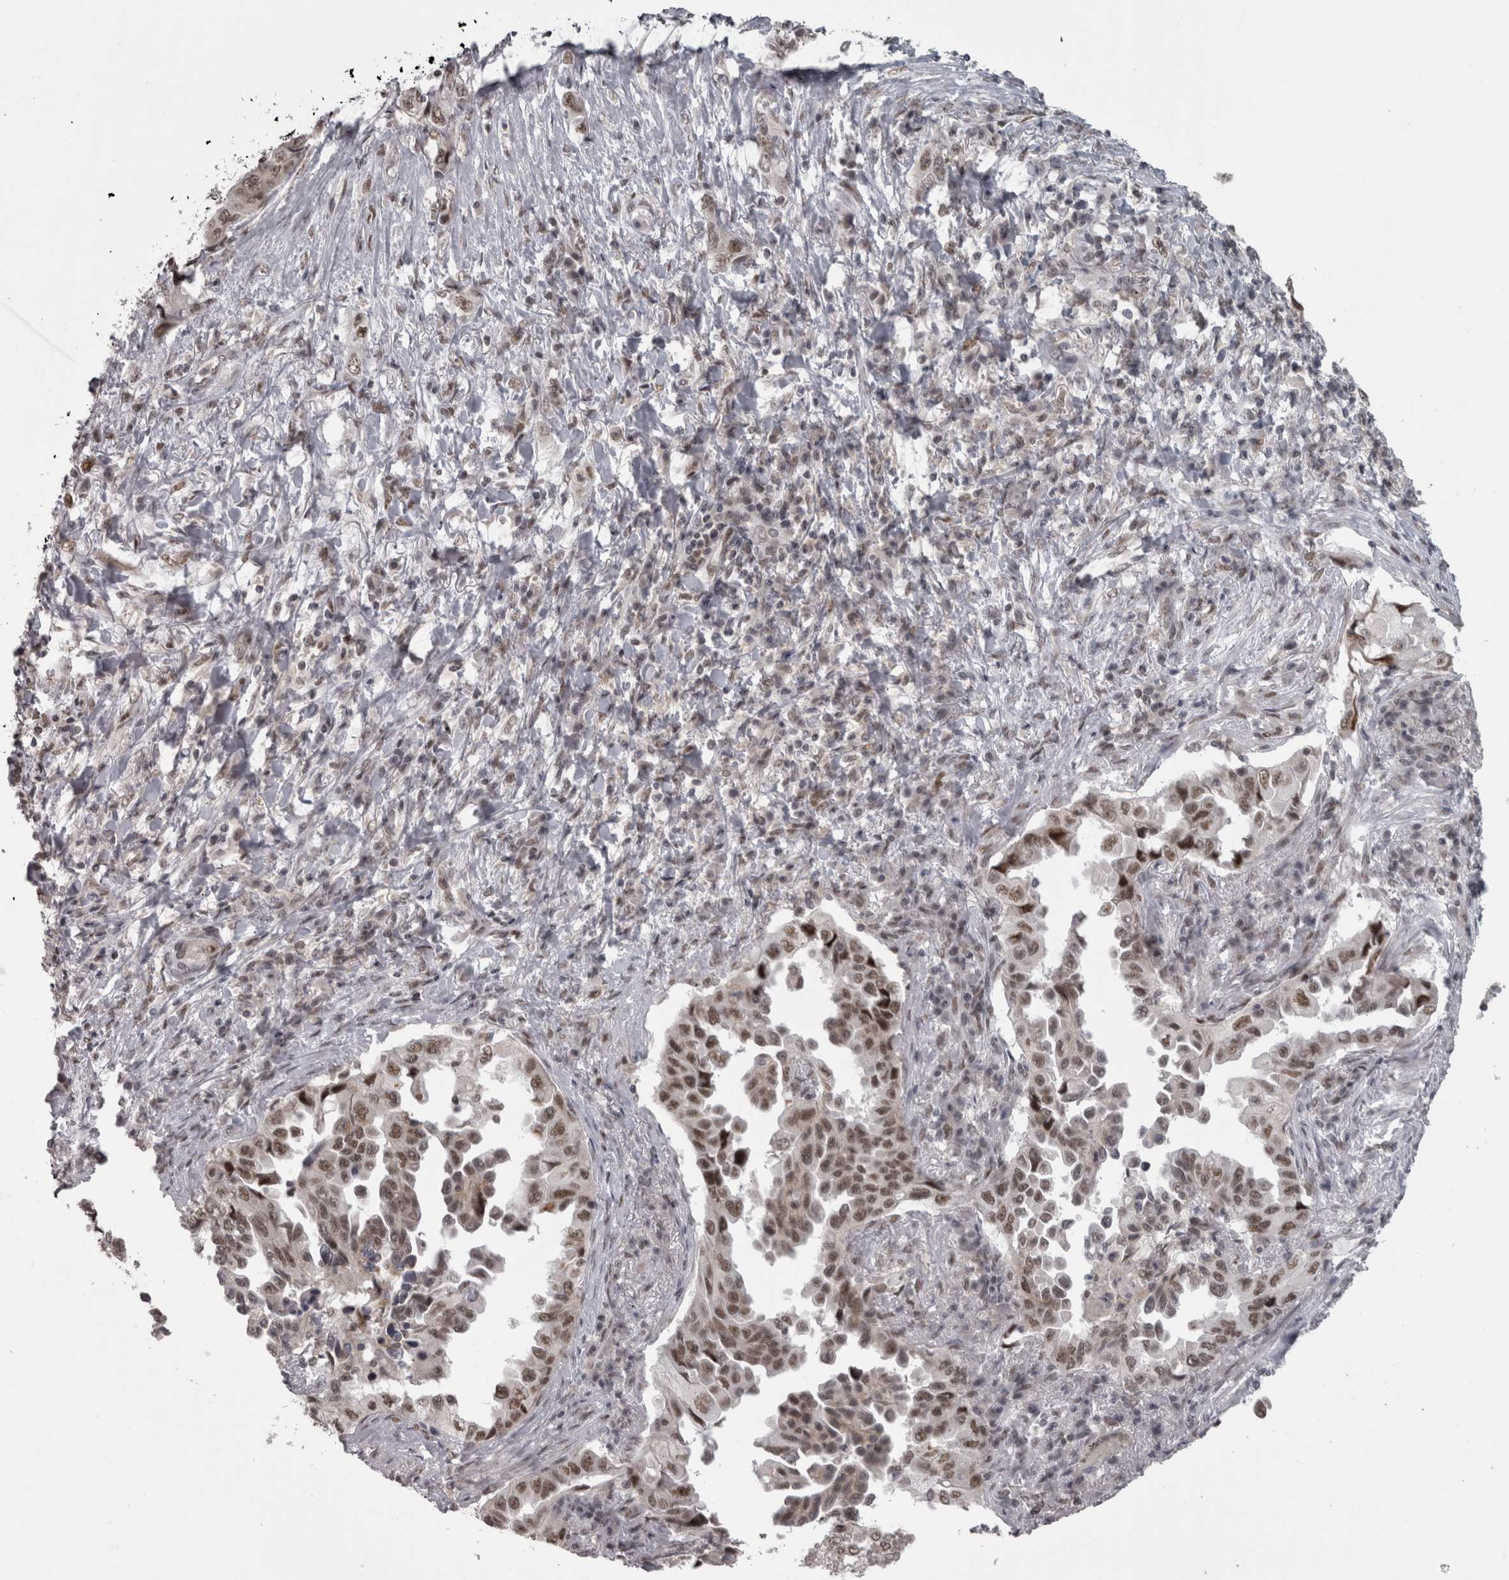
{"staining": {"intensity": "moderate", "quantity": ">75%", "location": "nuclear"}, "tissue": "lung cancer", "cell_type": "Tumor cells", "image_type": "cancer", "snomed": [{"axis": "morphology", "description": "Adenocarcinoma, NOS"}, {"axis": "topography", "description": "Lung"}], "caption": "IHC of lung adenocarcinoma reveals medium levels of moderate nuclear positivity in approximately >75% of tumor cells.", "gene": "MICU3", "patient": {"sex": "female", "age": 51}}